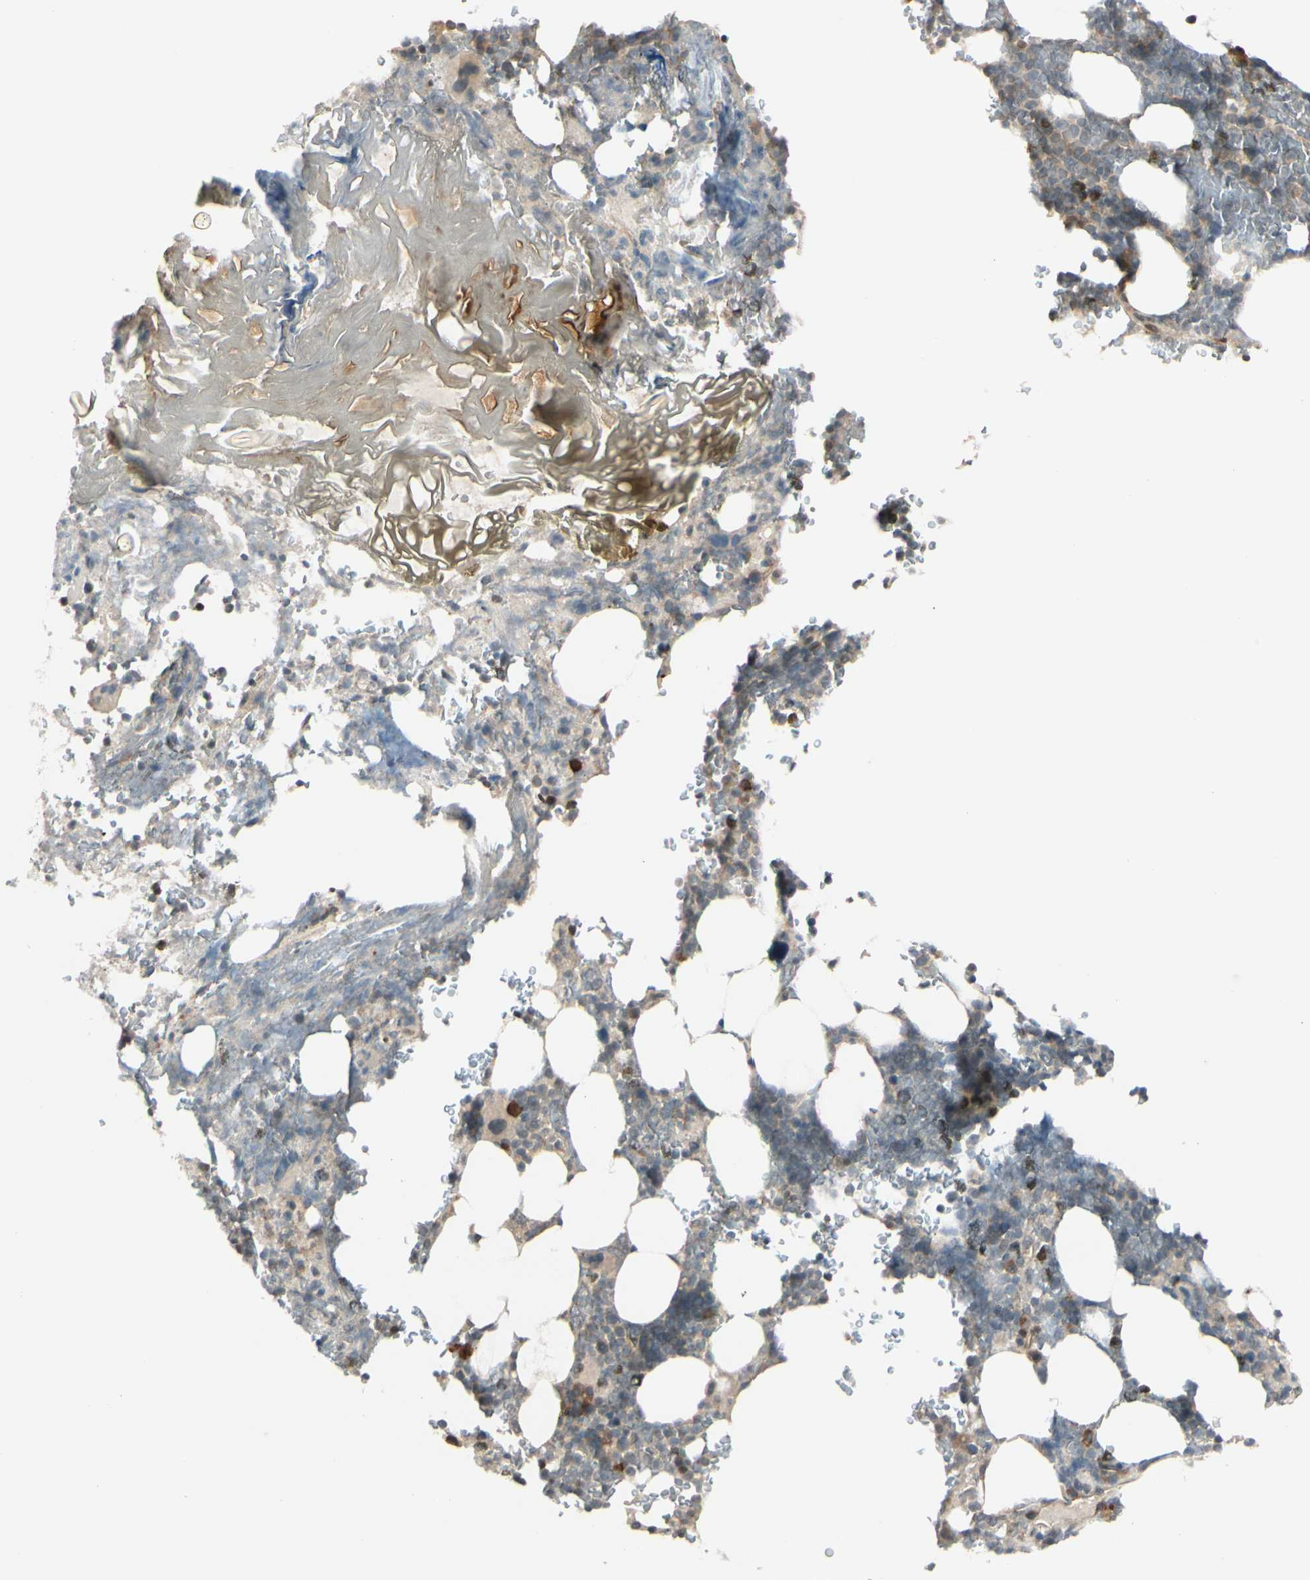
{"staining": {"intensity": "negative", "quantity": "none", "location": "none"}, "tissue": "bone marrow", "cell_type": "Hematopoietic cells", "image_type": "normal", "snomed": [{"axis": "morphology", "description": "Normal tissue, NOS"}, {"axis": "topography", "description": "Bone marrow"}], "caption": "Immunohistochemistry (IHC) of unremarkable human bone marrow demonstrates no expression in hematopoietic cells. (Stains: DAB immunohistochemistry (IHC) with hematoxylin counter stain, Microscopy: brightfield microscopy at high magnification).", "gene": "FGF10", "patient": {"sex": "female", "age": 73}}